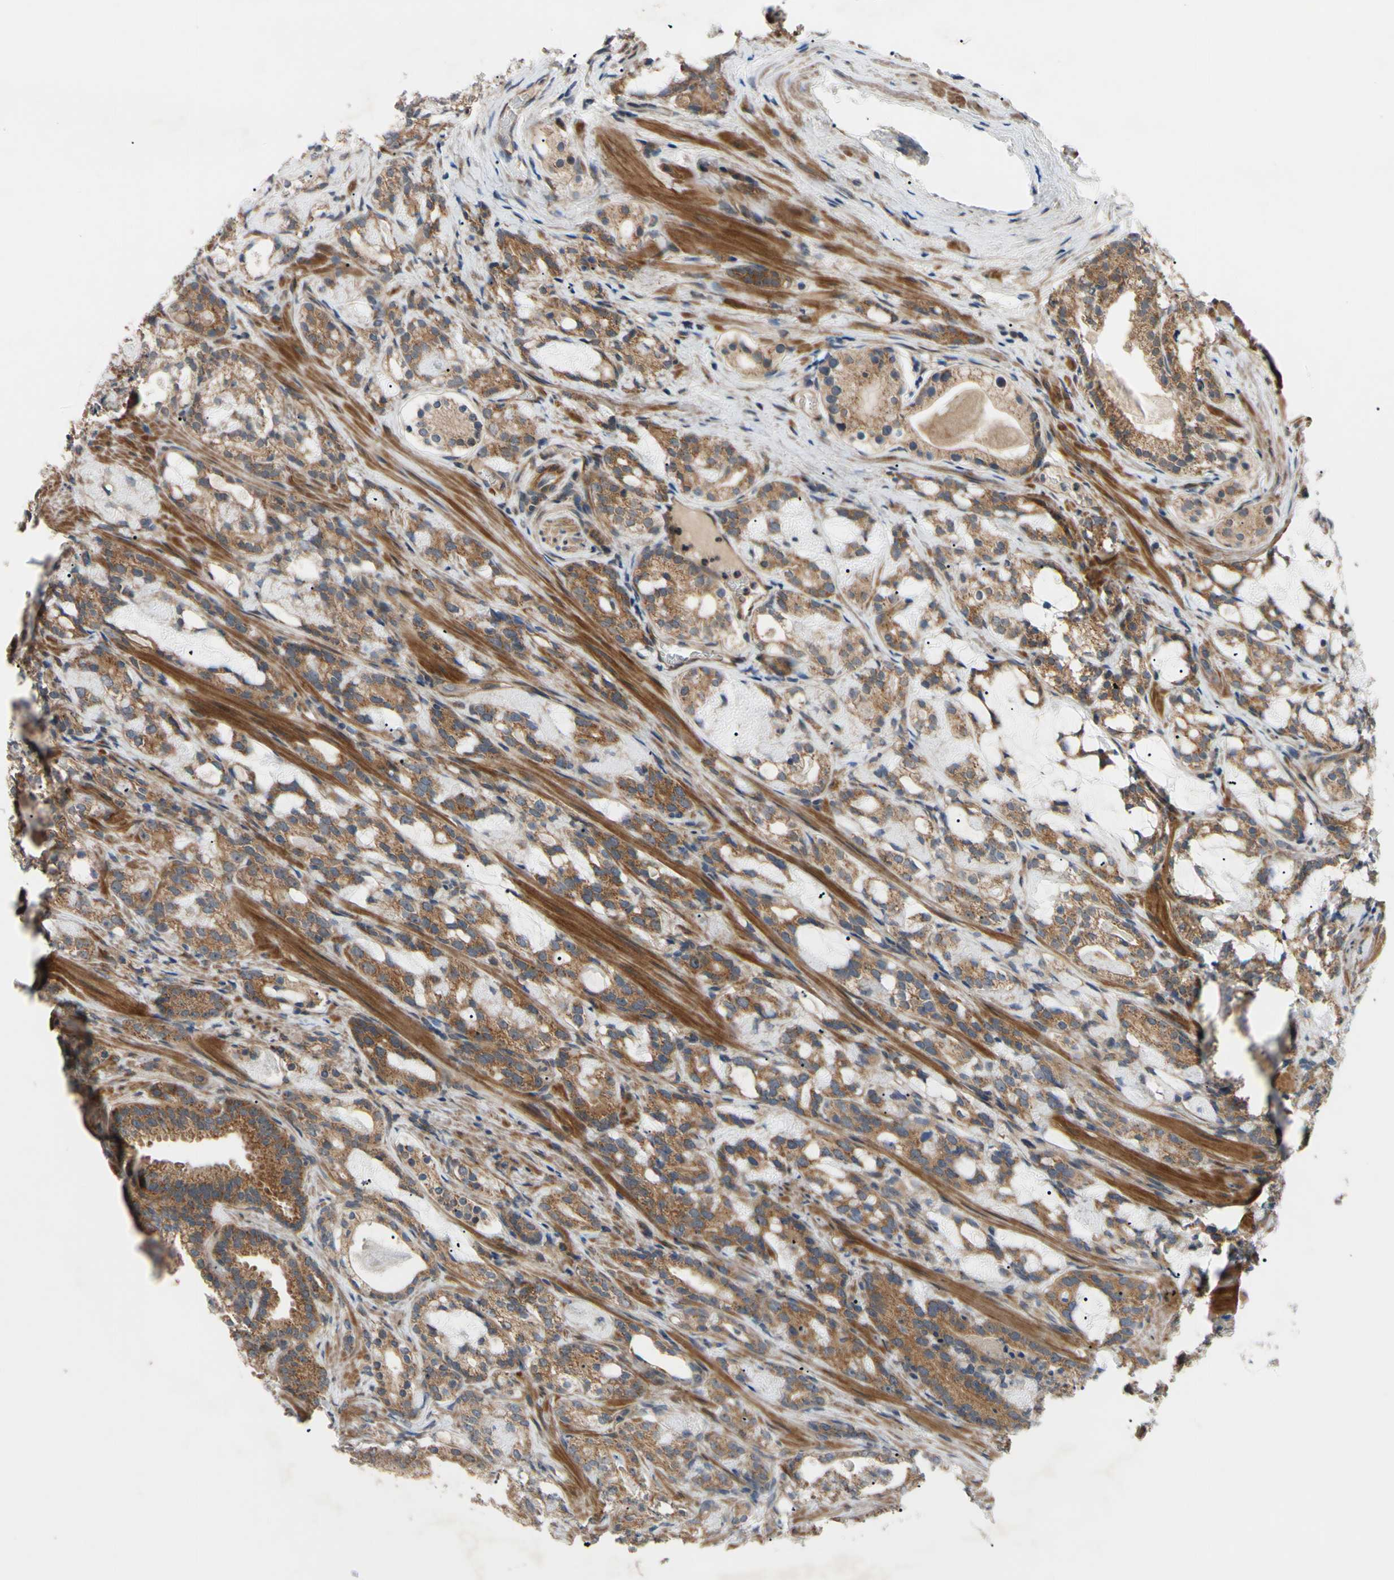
{"staining": {"intensity": "moderate", "quantity": ">75%", "location": "cytoplasmic/membranous"}, "tissue": "prostate cancer", "cell_type": "Tumor cells", "image_type": "cancer", "snomed": [{"axis": "morphology", "description": "Adenocarcinoma, Low grade"}, {"axis": "topography", "description": "Prostate"}], "caption": "Immunohistochemistry (IHC) (DAB) staining of prostate cancer exhibits moderate cytoplasmic/membranous protein expression in approximately >75% of tumor cells.", "gene": "SVIL", "patient": {"sex": "male", "age": 59}}